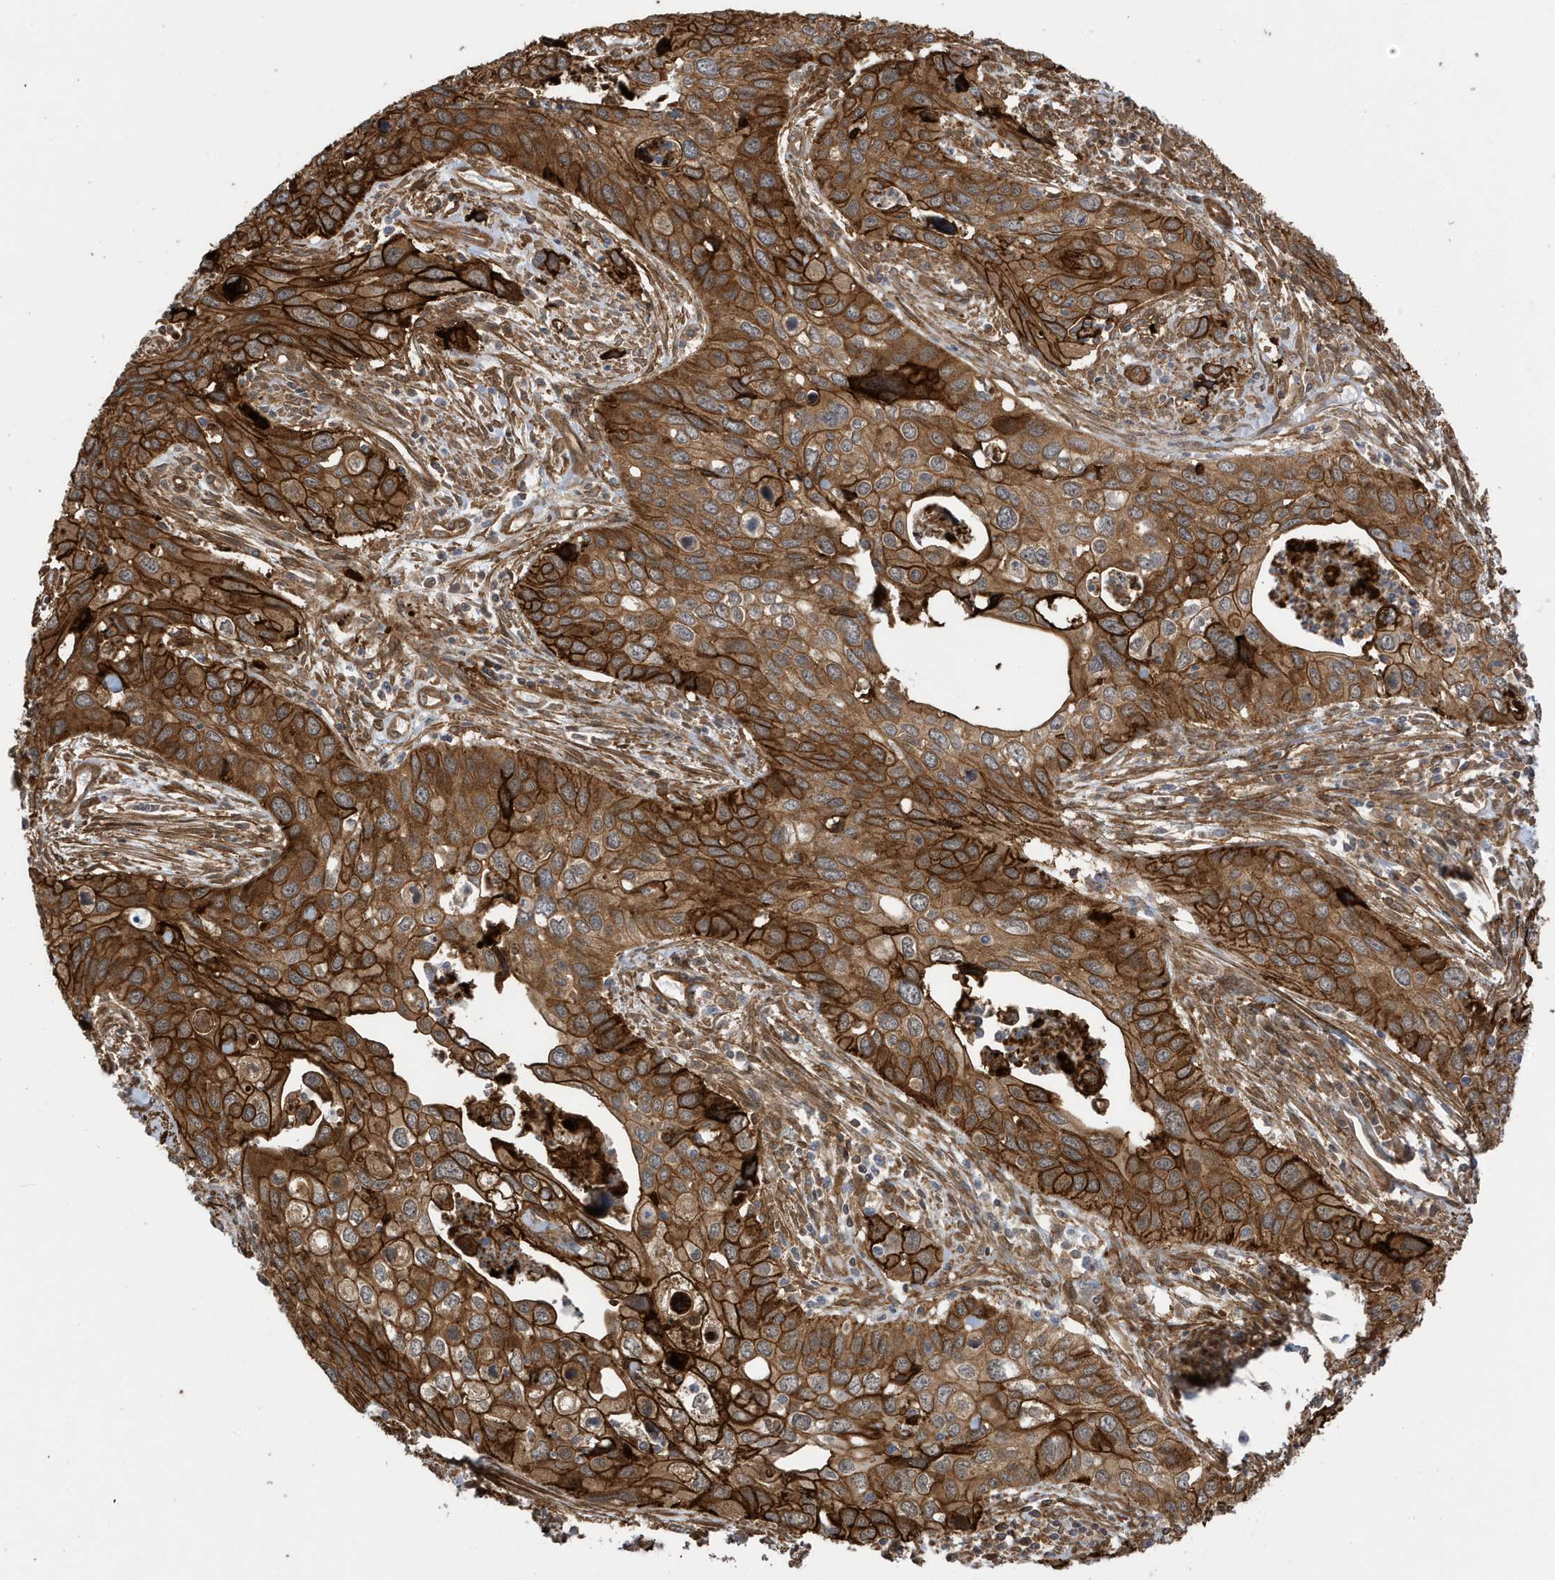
{"staining": {"intensity": "strong", "quantity": ">75%", "location": "cytoplasmic/membranous"}, "tissue": "cervical cancer", "cell_type": "Tumor cells", "image_type": "cancer", "snomed": [{"axis": "morphology", "description": "Squamous cell carcinoma, NOS"}, {"axis": "topography", "description": "Cervix"}], "caption": "A high-resolution image shows immunohistochemistry (IHC) staining of cervical cancer, which reveals strong cytoplasmic/membranous expression in about >75% of tumor cells.", "gene": "CDC42EP3", "patient": {"sex": "female", "age": 55}}